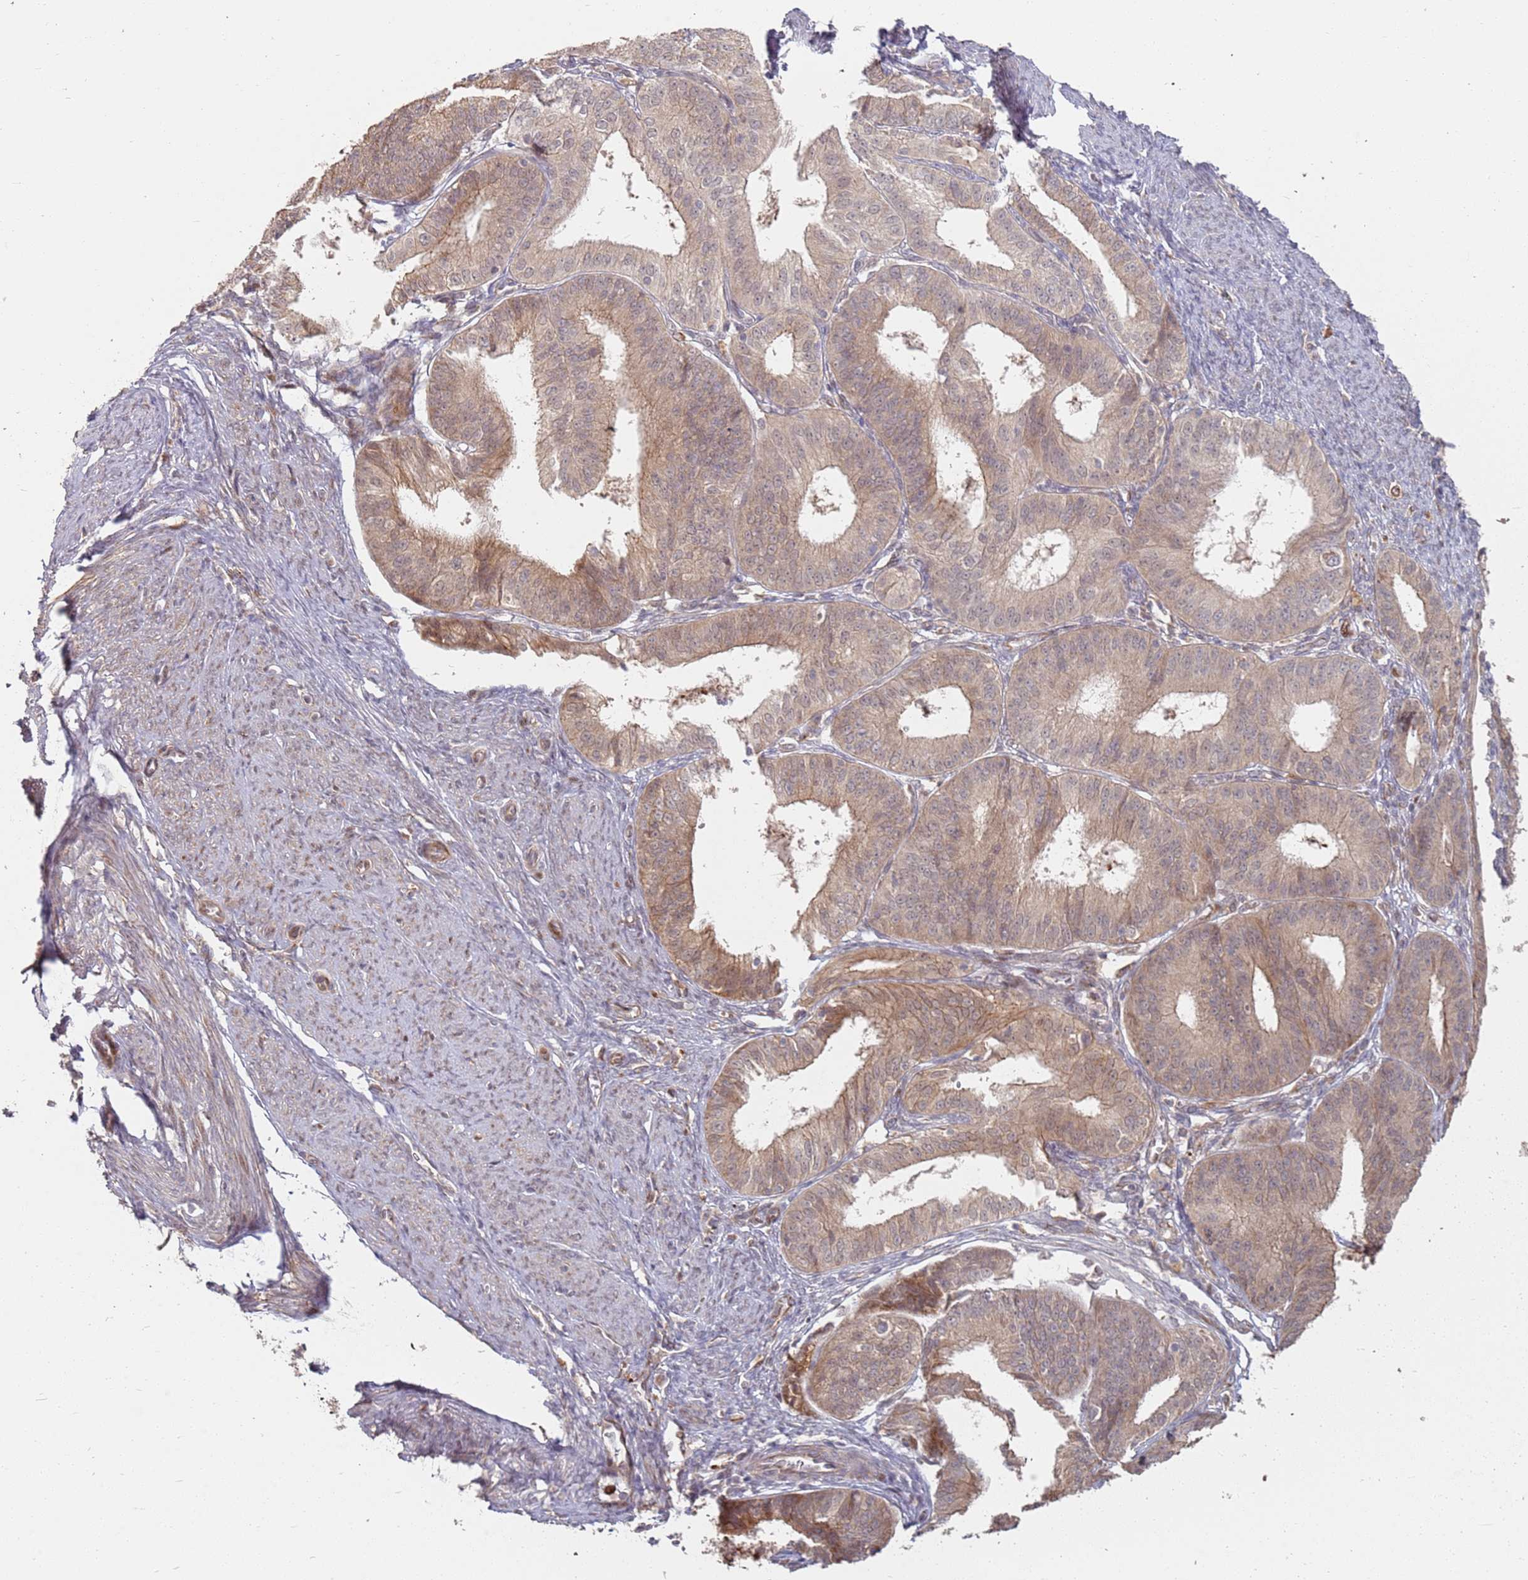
{"staining": {"intensity": "weak", "quantity": ">75%", "location": "cytoplasmic/membranous"}, "tissue": "endometrial cancer", "cell_type": "Tumor cells", "image_type": "cancer", "snomed": [{"axis": "morphology", "description": "Adenocarcinoma, NOS"}, {"axis": "topography", "description": "Endometrium"}], "caption": "Protein staining demonstrates weak cytoplasmic/membranous expression in about >75% of tumor cells in endometrial cancer (adenocarcinoma). The staining was performed using DAB to visualize the protein expression in brown, while the nuclei were stained in blue with hematoxylin (Magnification: 20x).", "gene": "MPEG1", "patient": {"sex": "female", "age": 51}}